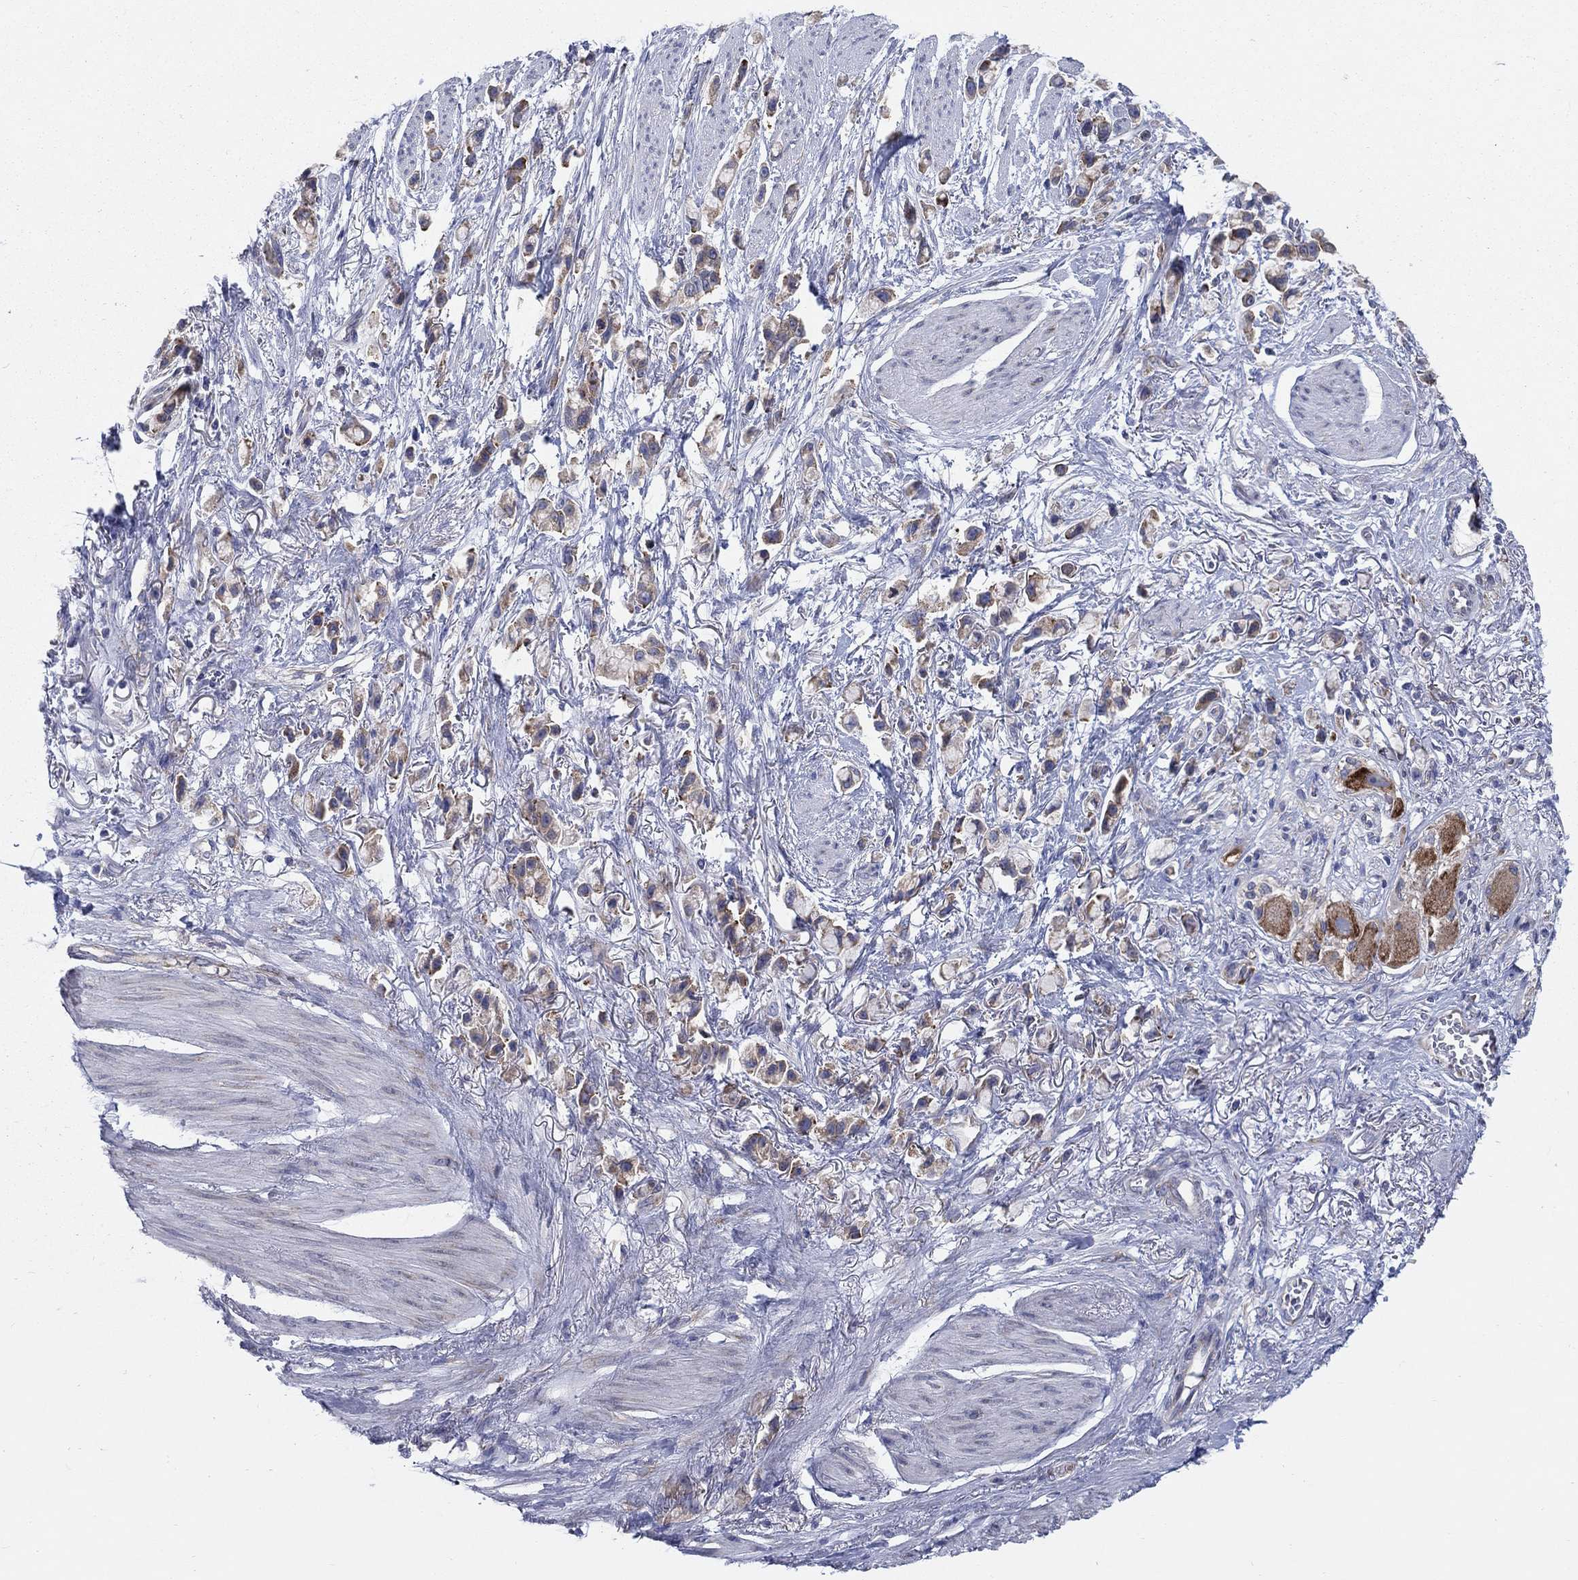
{"staining": {"intensity": "strong", "quantity": "25%-75%", "location": "cytoplasmic/membranous"}, "tissue": "stomach cancer", "cell_type": "Tumor cells", "image_type": "cancer", "snomed": [{"axis": "morphology", "description": "Adenocarcinoma, NOS"}, {"axis": "topography", "description": "Stomach"}], "caption": "Stomach cancer (adenocarcinoma) tissue displays strong cytoplasmic/membranous staining in approximately 25%-75% of tumor cells", "gene": "TMEM59", "patient": {"sex": "female", "age": 81}}